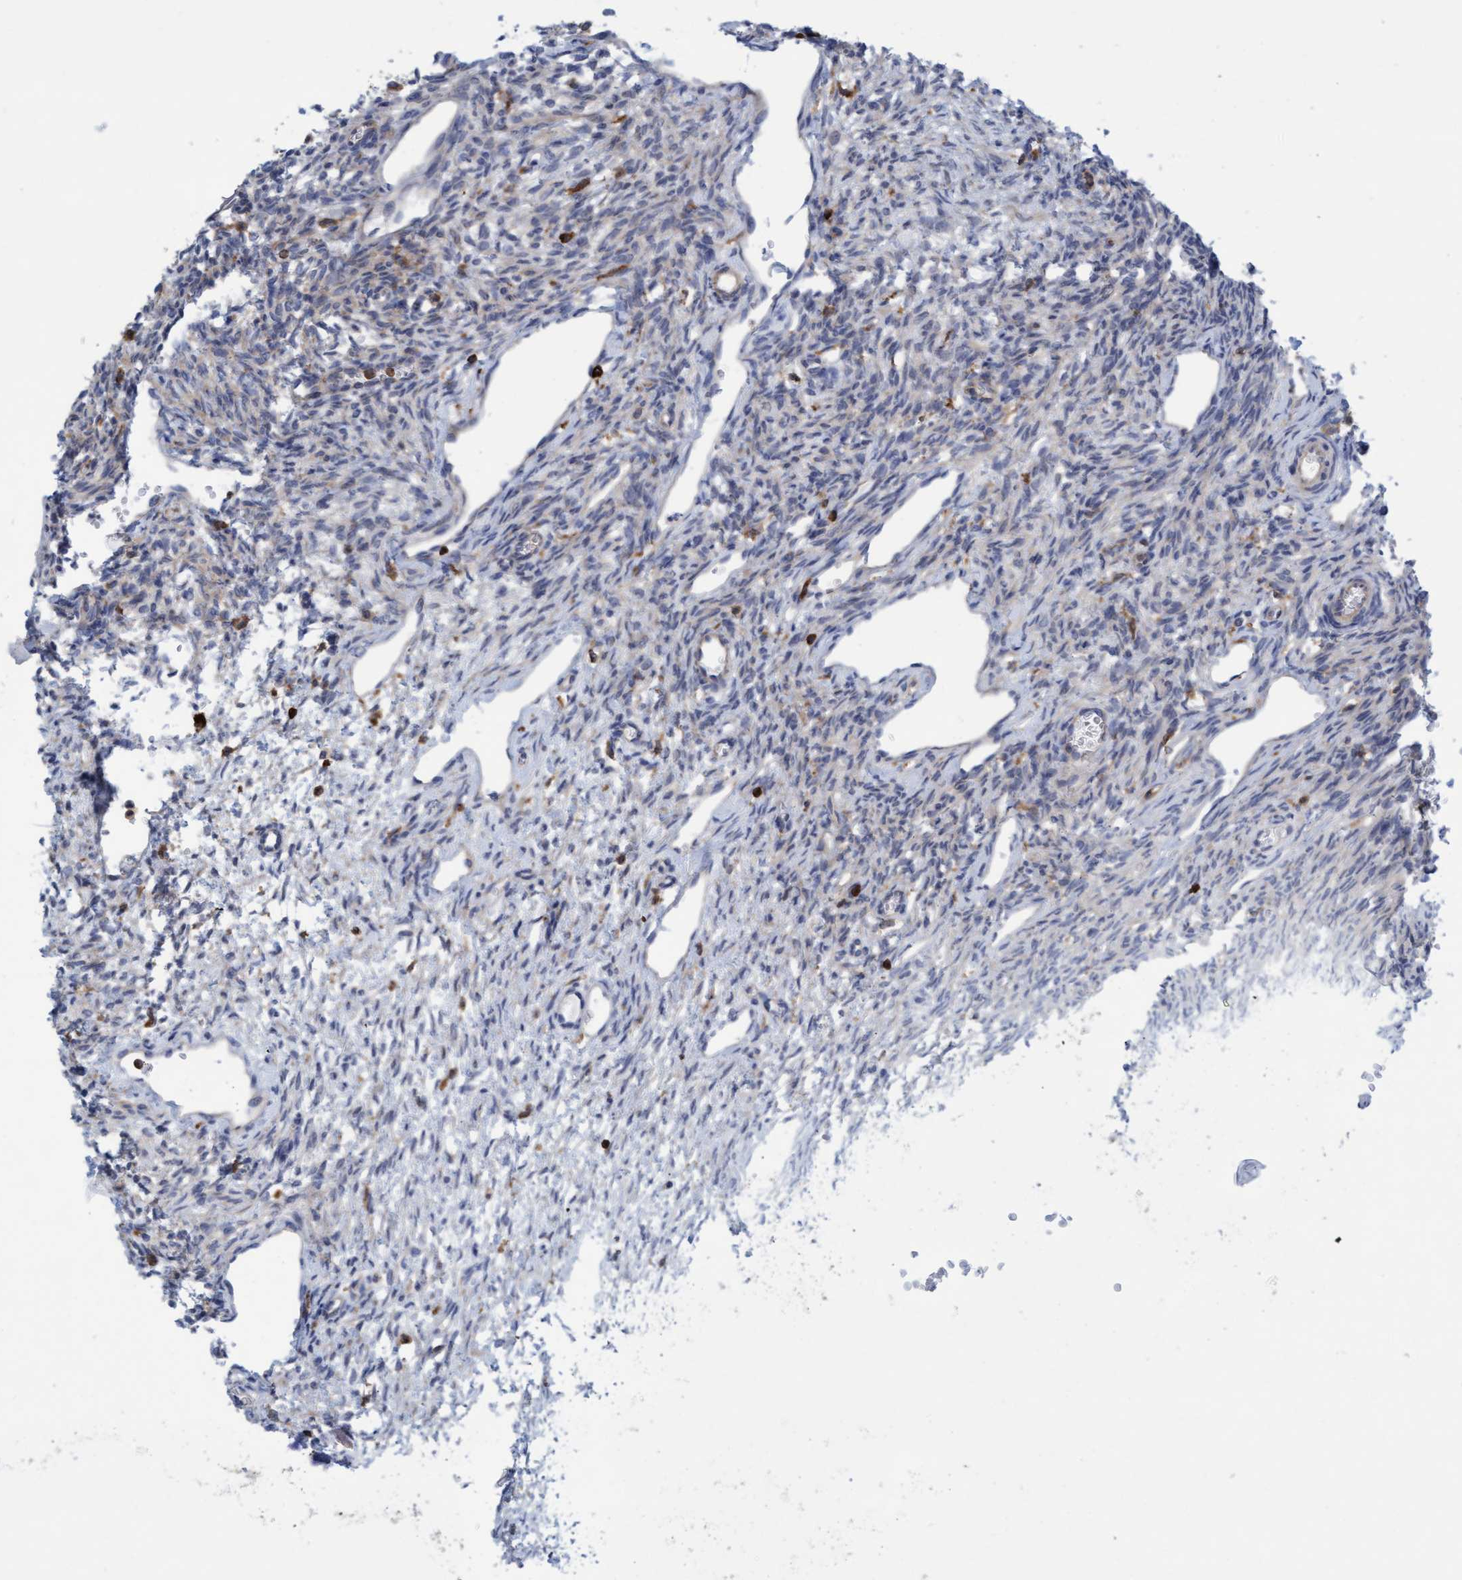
{"staining": {"intensity": "negative", "quantity": "none", "location": "none"}, "tissue": "ovary", "cell_type": "Ovarian stroma cells", "image_type": "normal", "snomed": [{"axis": "morphology", "description": "Normal tissue, NOS"}, {"axis": "topography", "description": "Ovary"}], "caption": "High magnification brightfield microscopy of unremarkable ovary stained with DAB (brown) and counterstained with hematoxylin (blue): ovarian stroma cells show no significant positivity.", "gene": "FNBP1", "patient": {"sex": "female", "age": 33}}